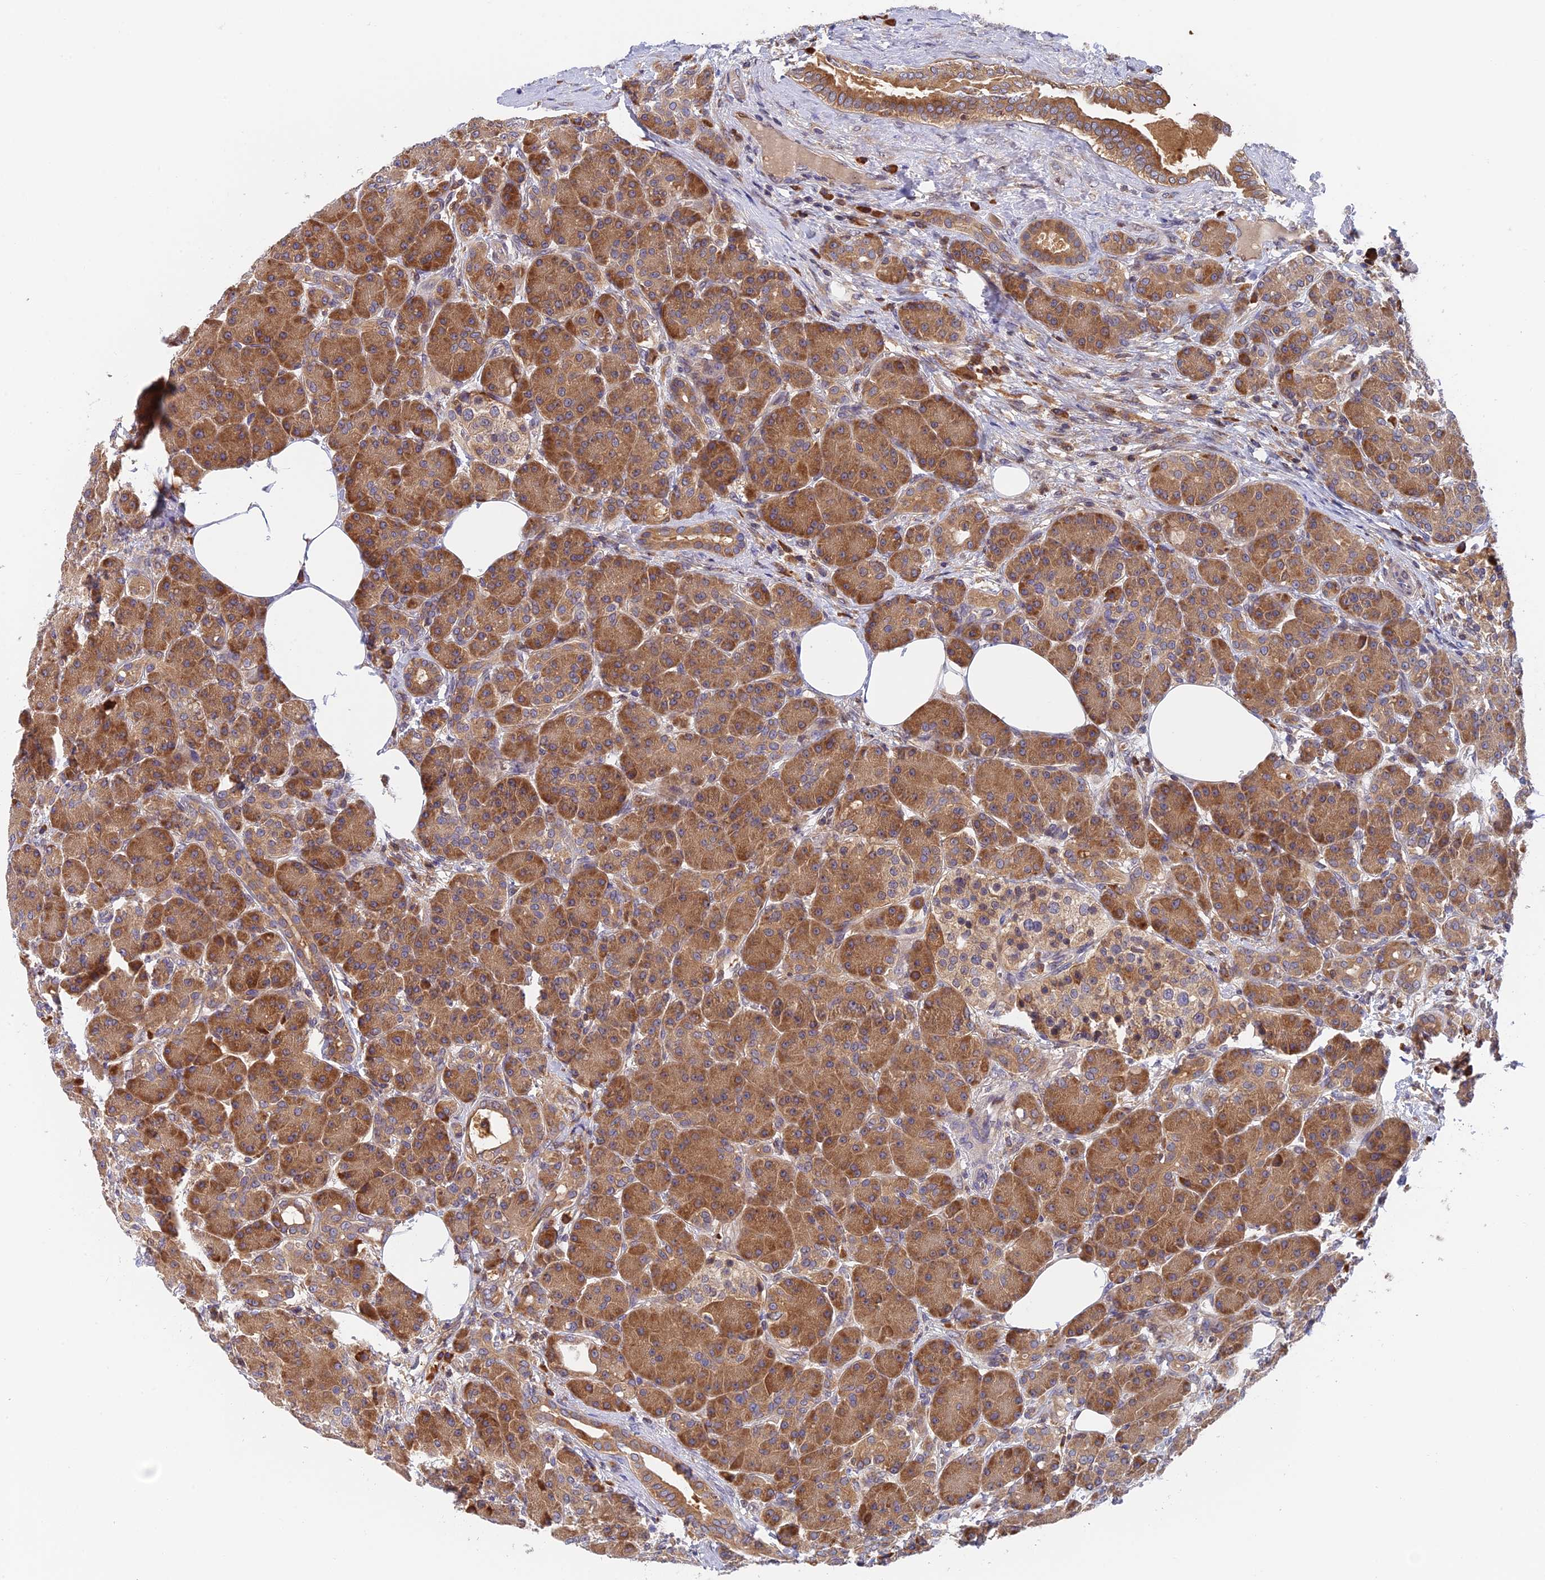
{"staining": {"intensity": "moderate", "quantity": ">75%", "location": "cytoplasmic/membranous"}, "tissue": "pancreas", "cell_type": "Exocrine glandular cells", "image_type": "normal", "snomed": [{"axis": "morphology", "description": "Normal tissue, NOS"}, {"axis": "topography", "description": "Pancreas"}], "caption": "A brown stain labels moderate cytoplasmic/membranous positivity of a protein in exocrine glandular cells of benign human pancreas. Using DAB (3,3'-diaminobenzidine) (brown) and hematoxylin (blue) stains, captured at high magnification using brightfield microscopy.", "gene": "IPO5", "patient": {"sex": "male", "age": 63}}